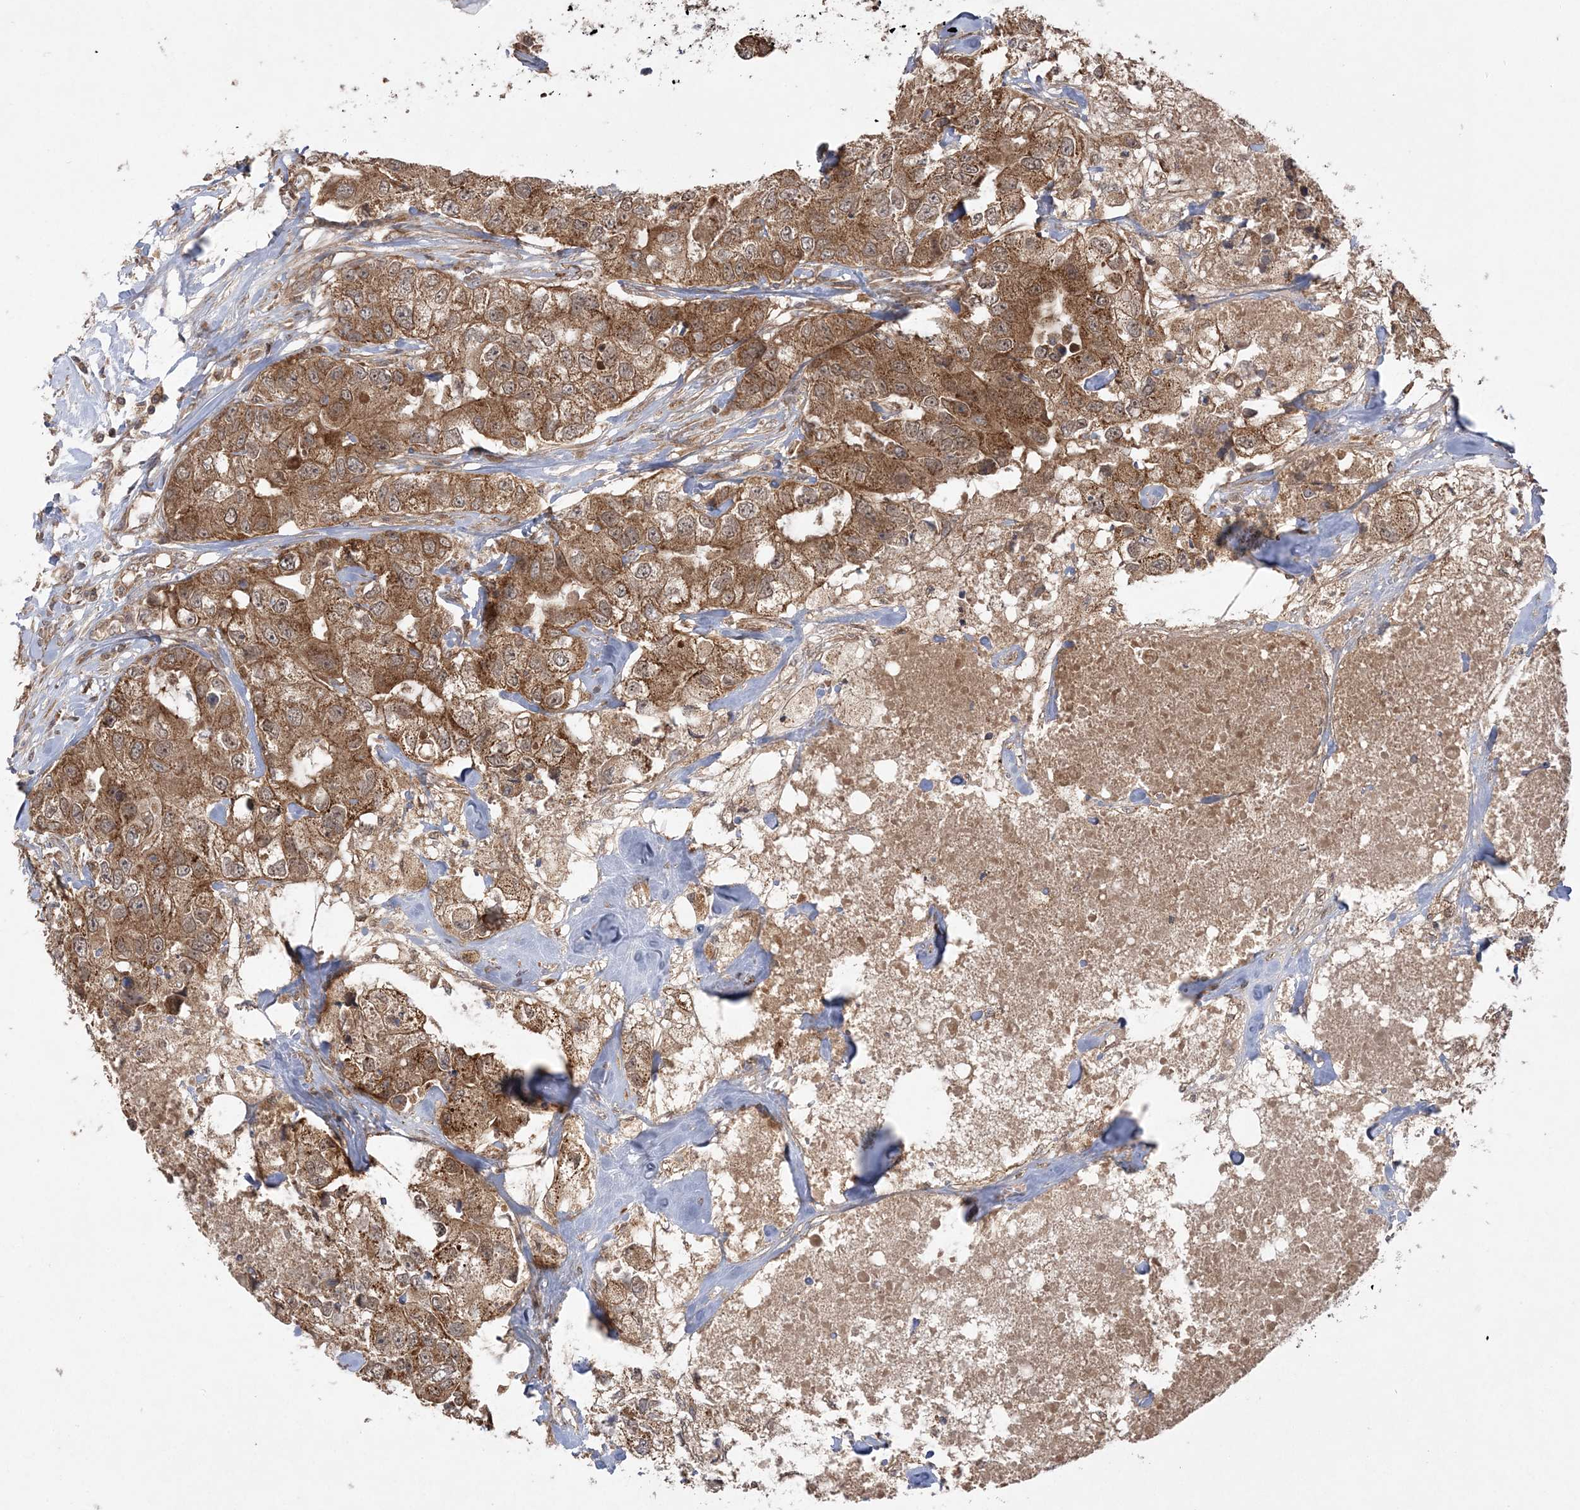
{"staining": {"intensity": "moderate", "quantity": ">75%", "location": "cytoplasmic/membranous"}, "tissue": "breast cancer", "cell_type": "Tumor cells", "image_type": "cancer", "snomed": [{"axis": "morphology", "description": "Duct carcinoma"}, {"axis": "topography", "description": "Breast"}], "caption": "Protein analysis of breast infiltrating ductal carcinoma tissue shows moderate cytoplasmic/membranous staining in about >75% of tumor cells.", "gene": "MMADHC", "patient": {"sex": "female", "age": 62}}